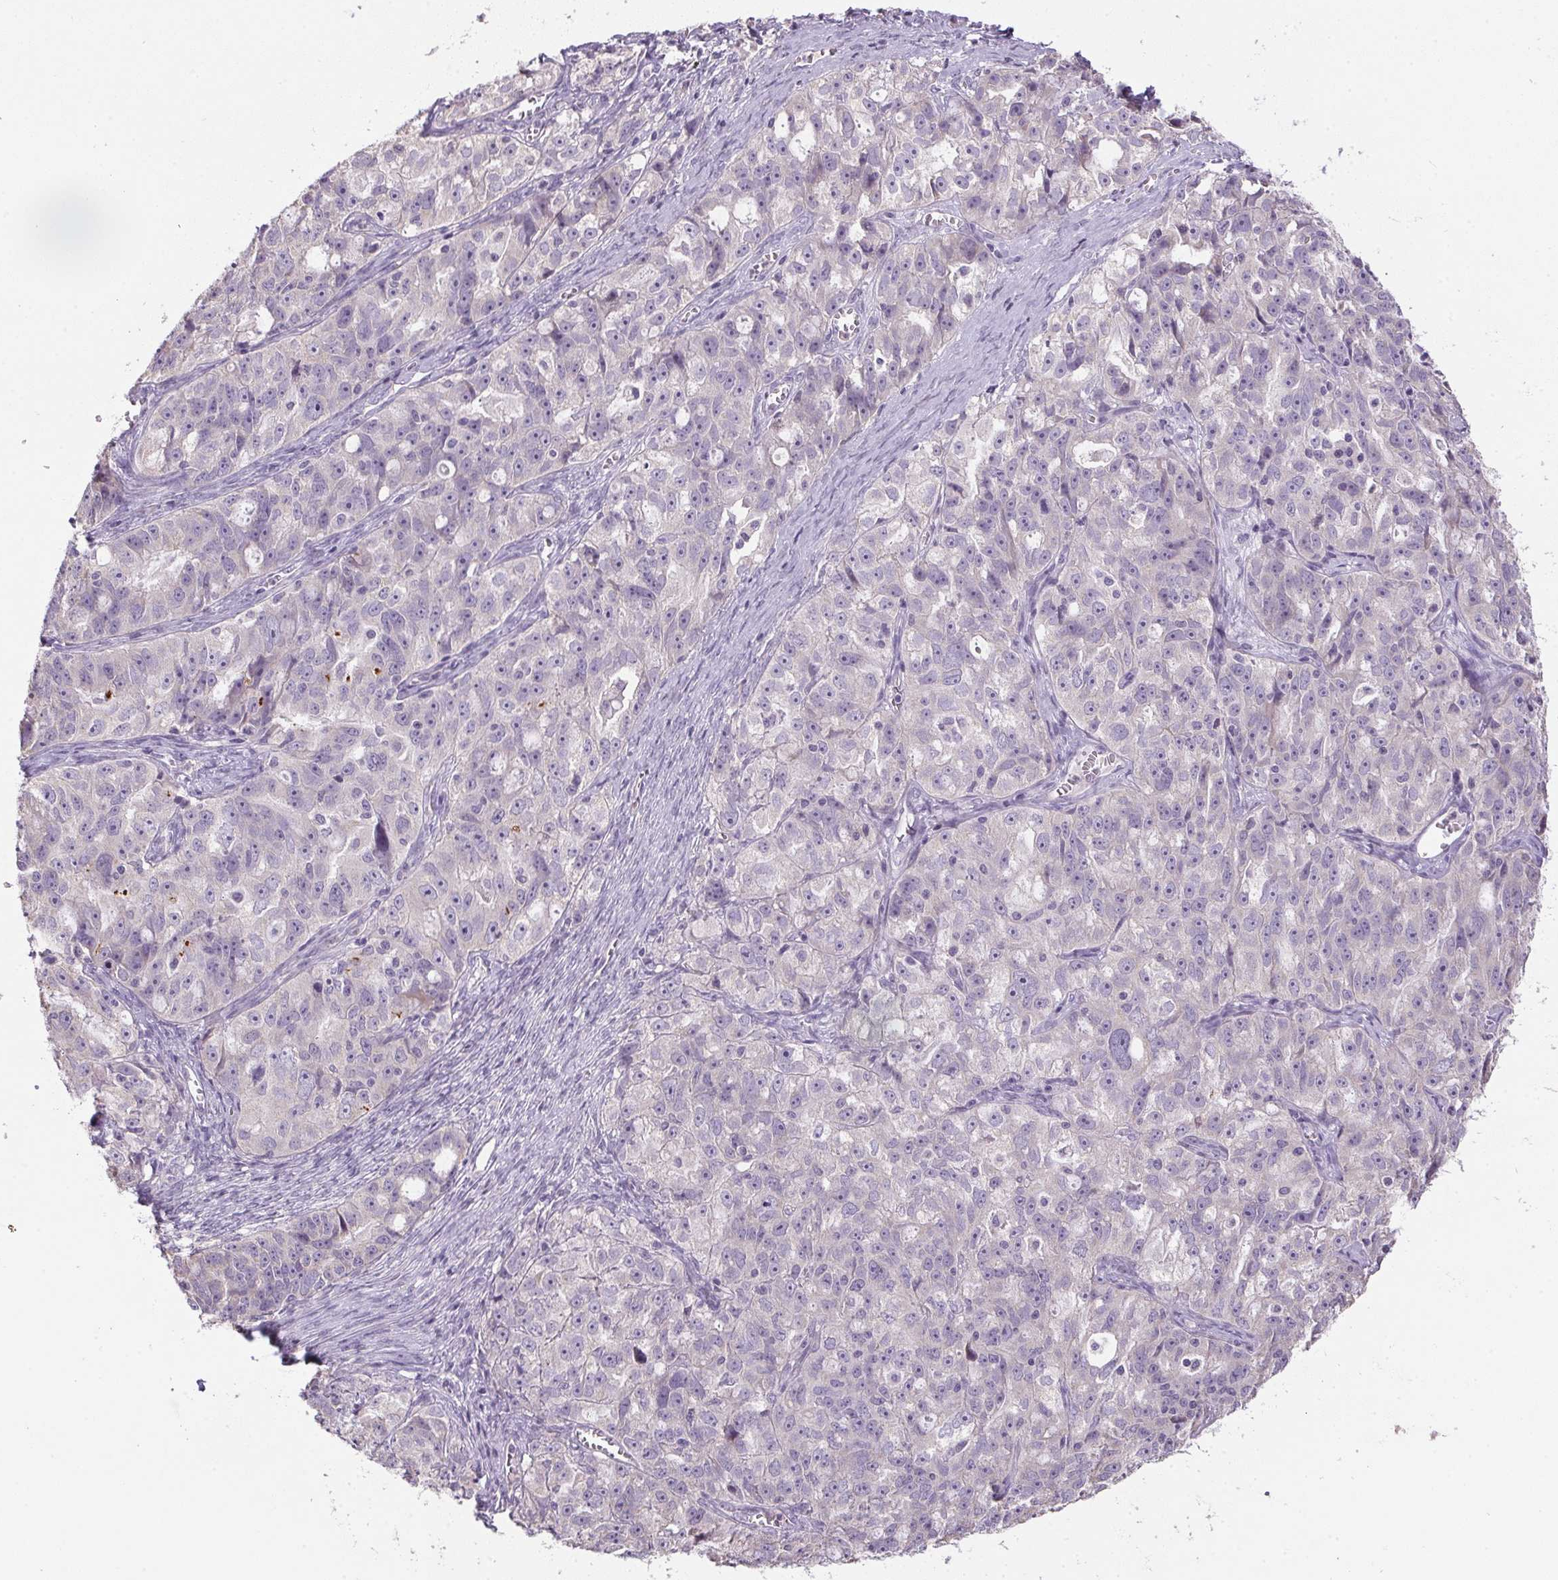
{"staining": {"intensity": "moderate", "quantity": "<25%", "location": "cytoplasmic/membranous"}, "tissue": "ovarian cancer", "cell_type": "Tumor cells", "image_type": "cancer", "snomed": [{"axis": "morphology", "description": "Cystadenocarcinoma, serous, NOS"}, {"axis": "topography", "description": "Ovary"}], "caption": "Immunohistochemical staining of ovarian cancer shows moderate cytoplasmic/membranous protein positivity in approximately <25% of tumor cells.", "gene": "SPACA9", "patient": {"sex": "female", "age": 51}}